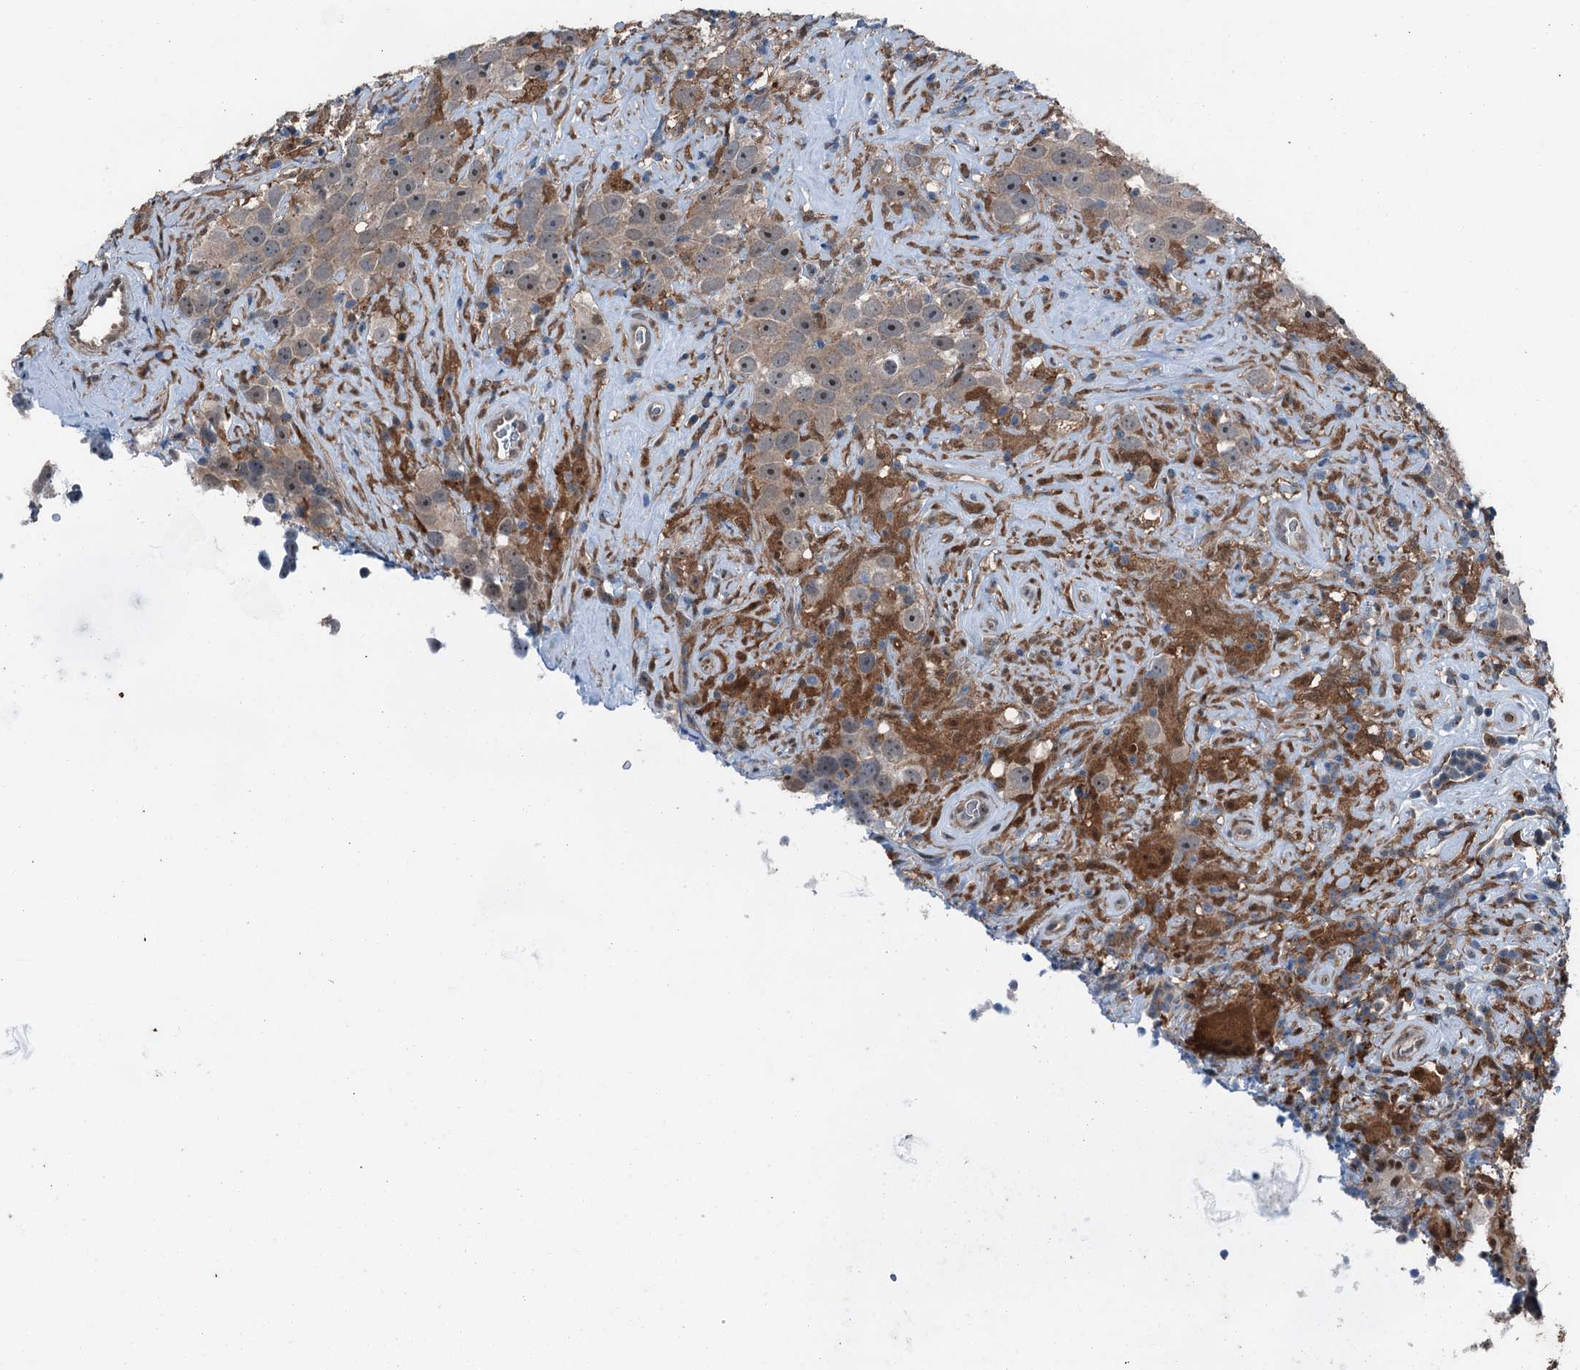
{"staining": {"intensity": "weak", "quantity": "<25%", "location": "cytoplasmic/membranous"}, "tissue": "testis cancer", "cell_type": "Tumor cells", "image_type": "cancer", "snomed": [{"axis": "morphology", "description": "Seminoma, NOS"}, {"axis": "topography", "description": "Testis"}], "caption": "Immunohistochemical staining of human testis cancer displays no significant positivity in tumor cells. The staining was performed using DAB to visualize the protein expression in brown, while the nuclei were stained in blue with hematoxylin (Magnification: 20x).", "gene": "RNH1", "patient": {"sex": "male", "age": 49}}